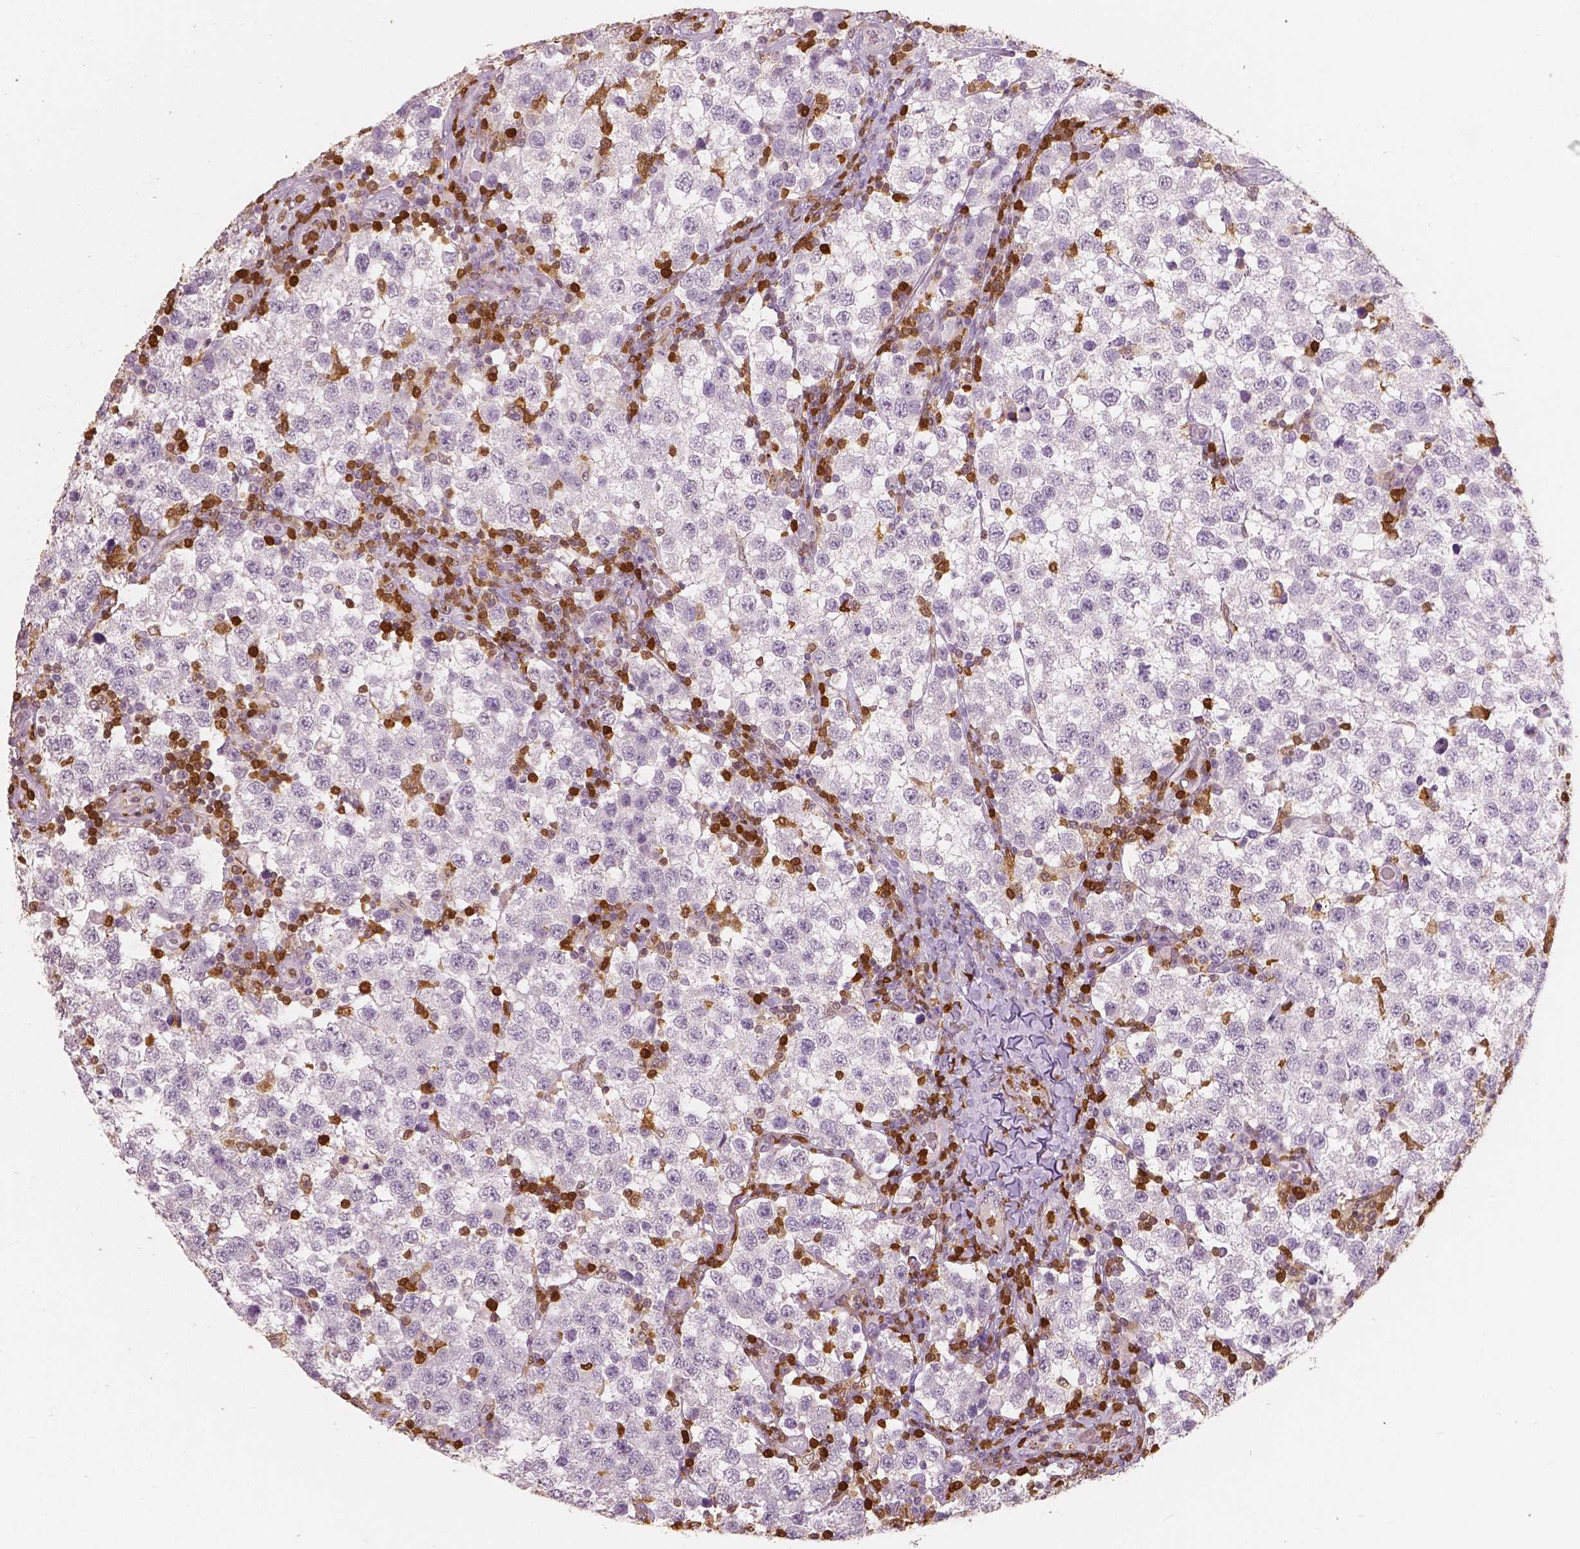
{"staining": {"intensity": "negative", "quantity": "none", "location": "none"}, "tissue": "testis cancer", "cell_type": "Tumor cells", "image_type": "cancer", "snomed": [{"axis": "morphology", "description": "Seminoma, NOS"}, {"axis": "topography", "description": "Testis"}], "caption": "An IHC micrograph of testis cancer is shown. There is no staining in tumor cells of testis cancer. (DAB (3,3'-diaminobenzidine) immunohistochemistry with hematoxylin counter stain).", "gene": "S100A4", "patient": {"sex": "male", "age": 34}}